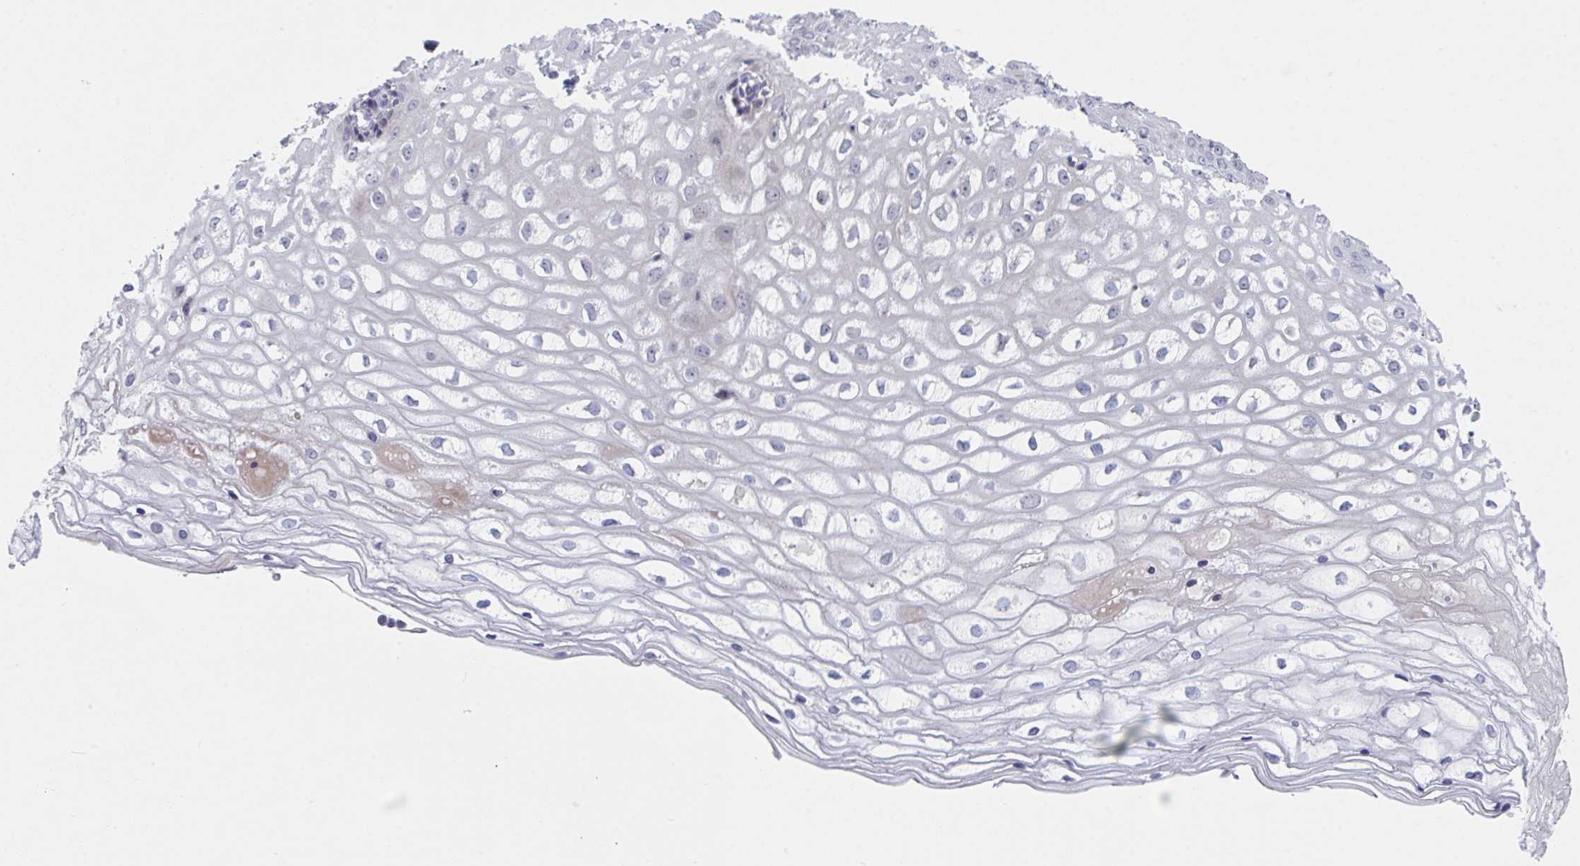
{"staining": {"intensity": "negative", "quantity": "none", "location": "none"}, "tissue": "cervix", "cell_type": "Glandular cells", "image_type": "normal", "snomed": [{"axis": "morphology", "description": "Normal tissue, NOS"}, {"axis": "topography", "description": "Cervix"}], "caption": "Glandular cells show no significant protein staining in benign cervix. (DAB (3,3'-diaminobenzidine) immunohistochemistry with hematoxylin counter stain).", "gene": "CENPT", "patient": {"sex": "female", "age": 36}}